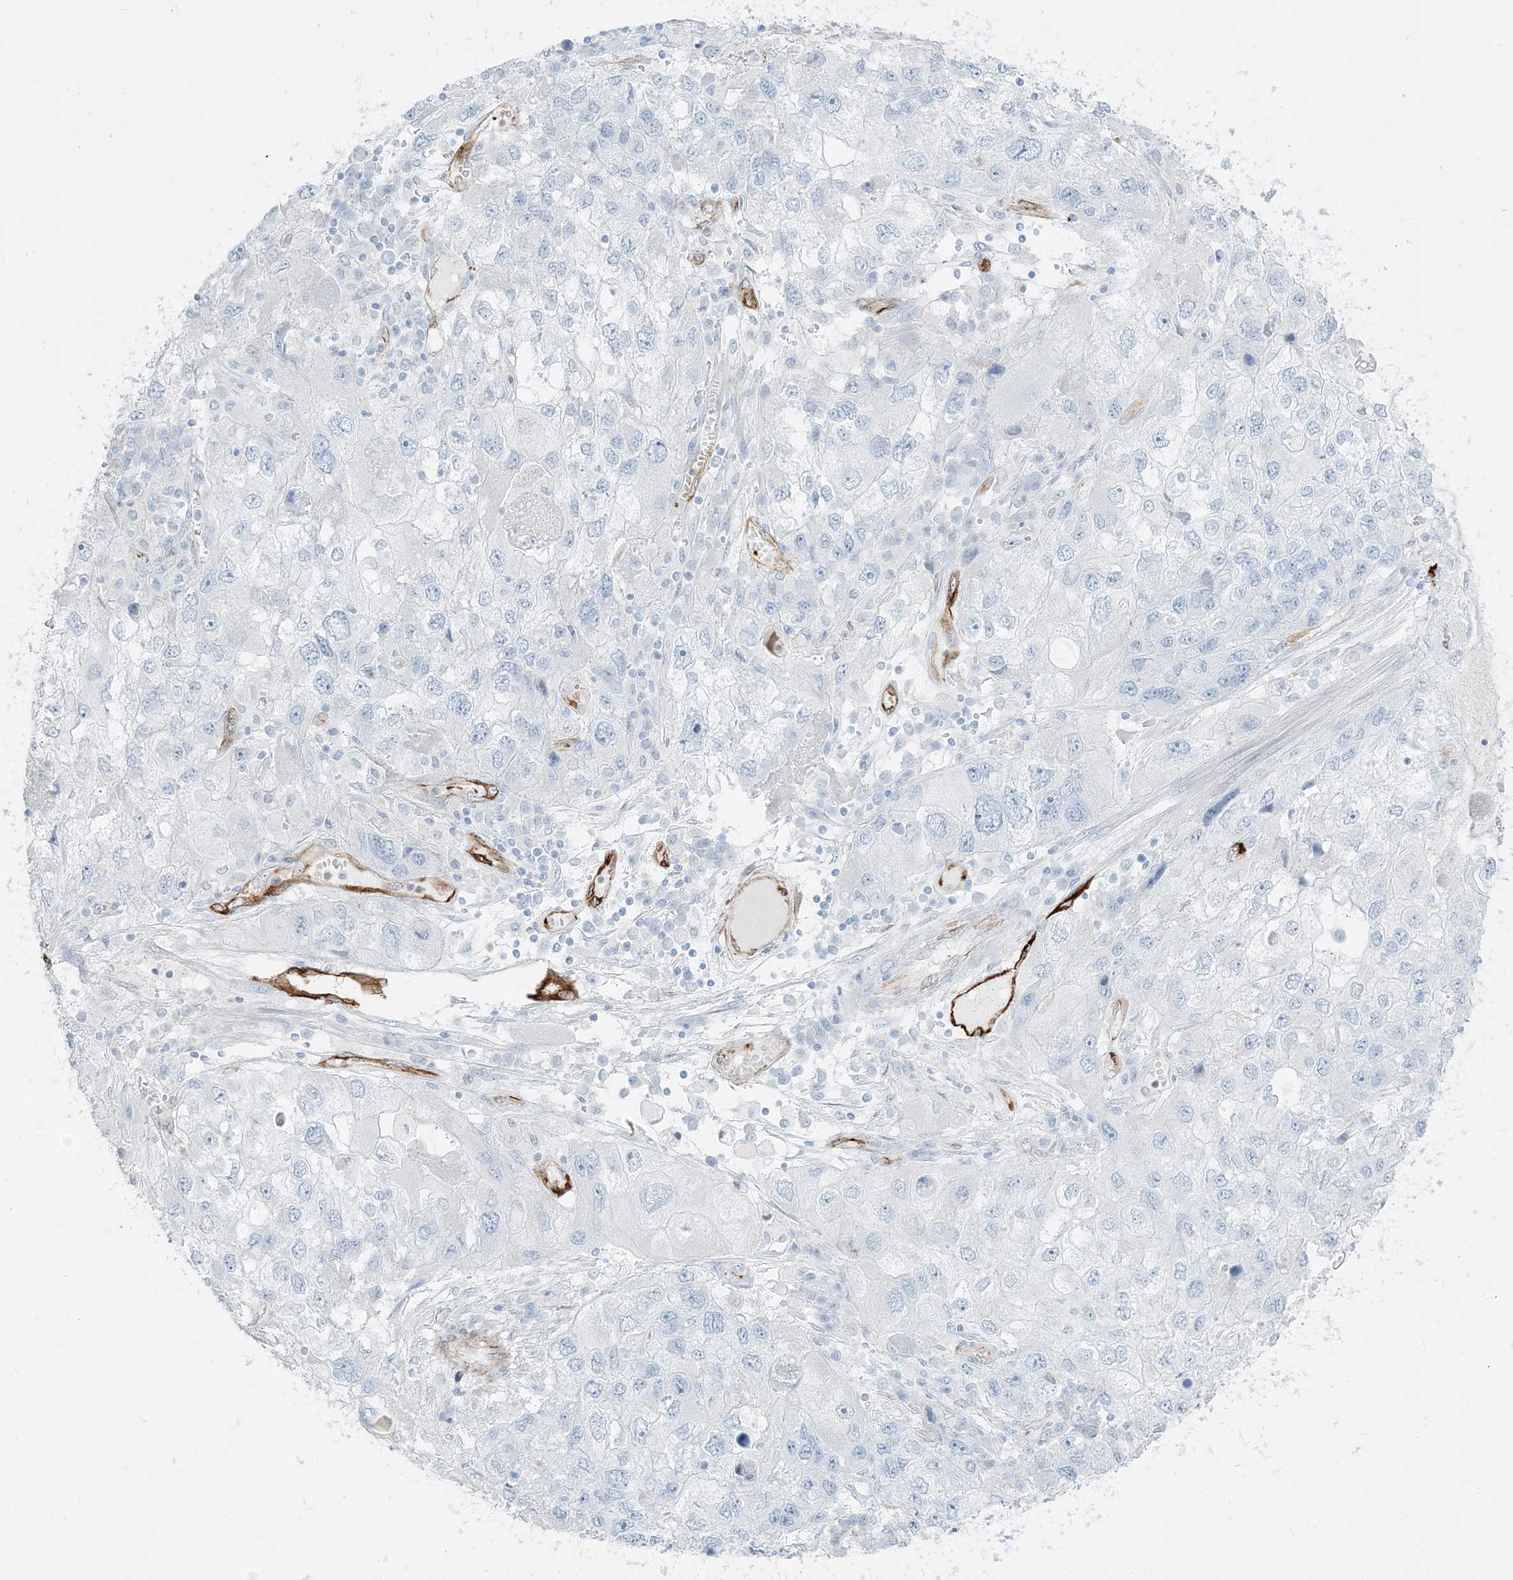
{"staining": {"intensity": "negative", "quantity": "none", "location": "none"}, "tissue": "endometrial cancer", "cell_type": "Tumor cells", "image_type": "cancer", "snomed": [{"axis": "morphology", "description": "Adenocarcinoma, NOS"}, {"axis": "topography", "description": "Endometrium"}], "caption": "Protein analysis of endometrial adenocarcinoma shows no significant positivity in tumor cells. (Stains: DAB IHC with hematoxylin counter stain, Microscopy: brightfield microscopy at high magnification).", "gene": "EPS8L3", "patient": {"sex": "female", "age": 49}}